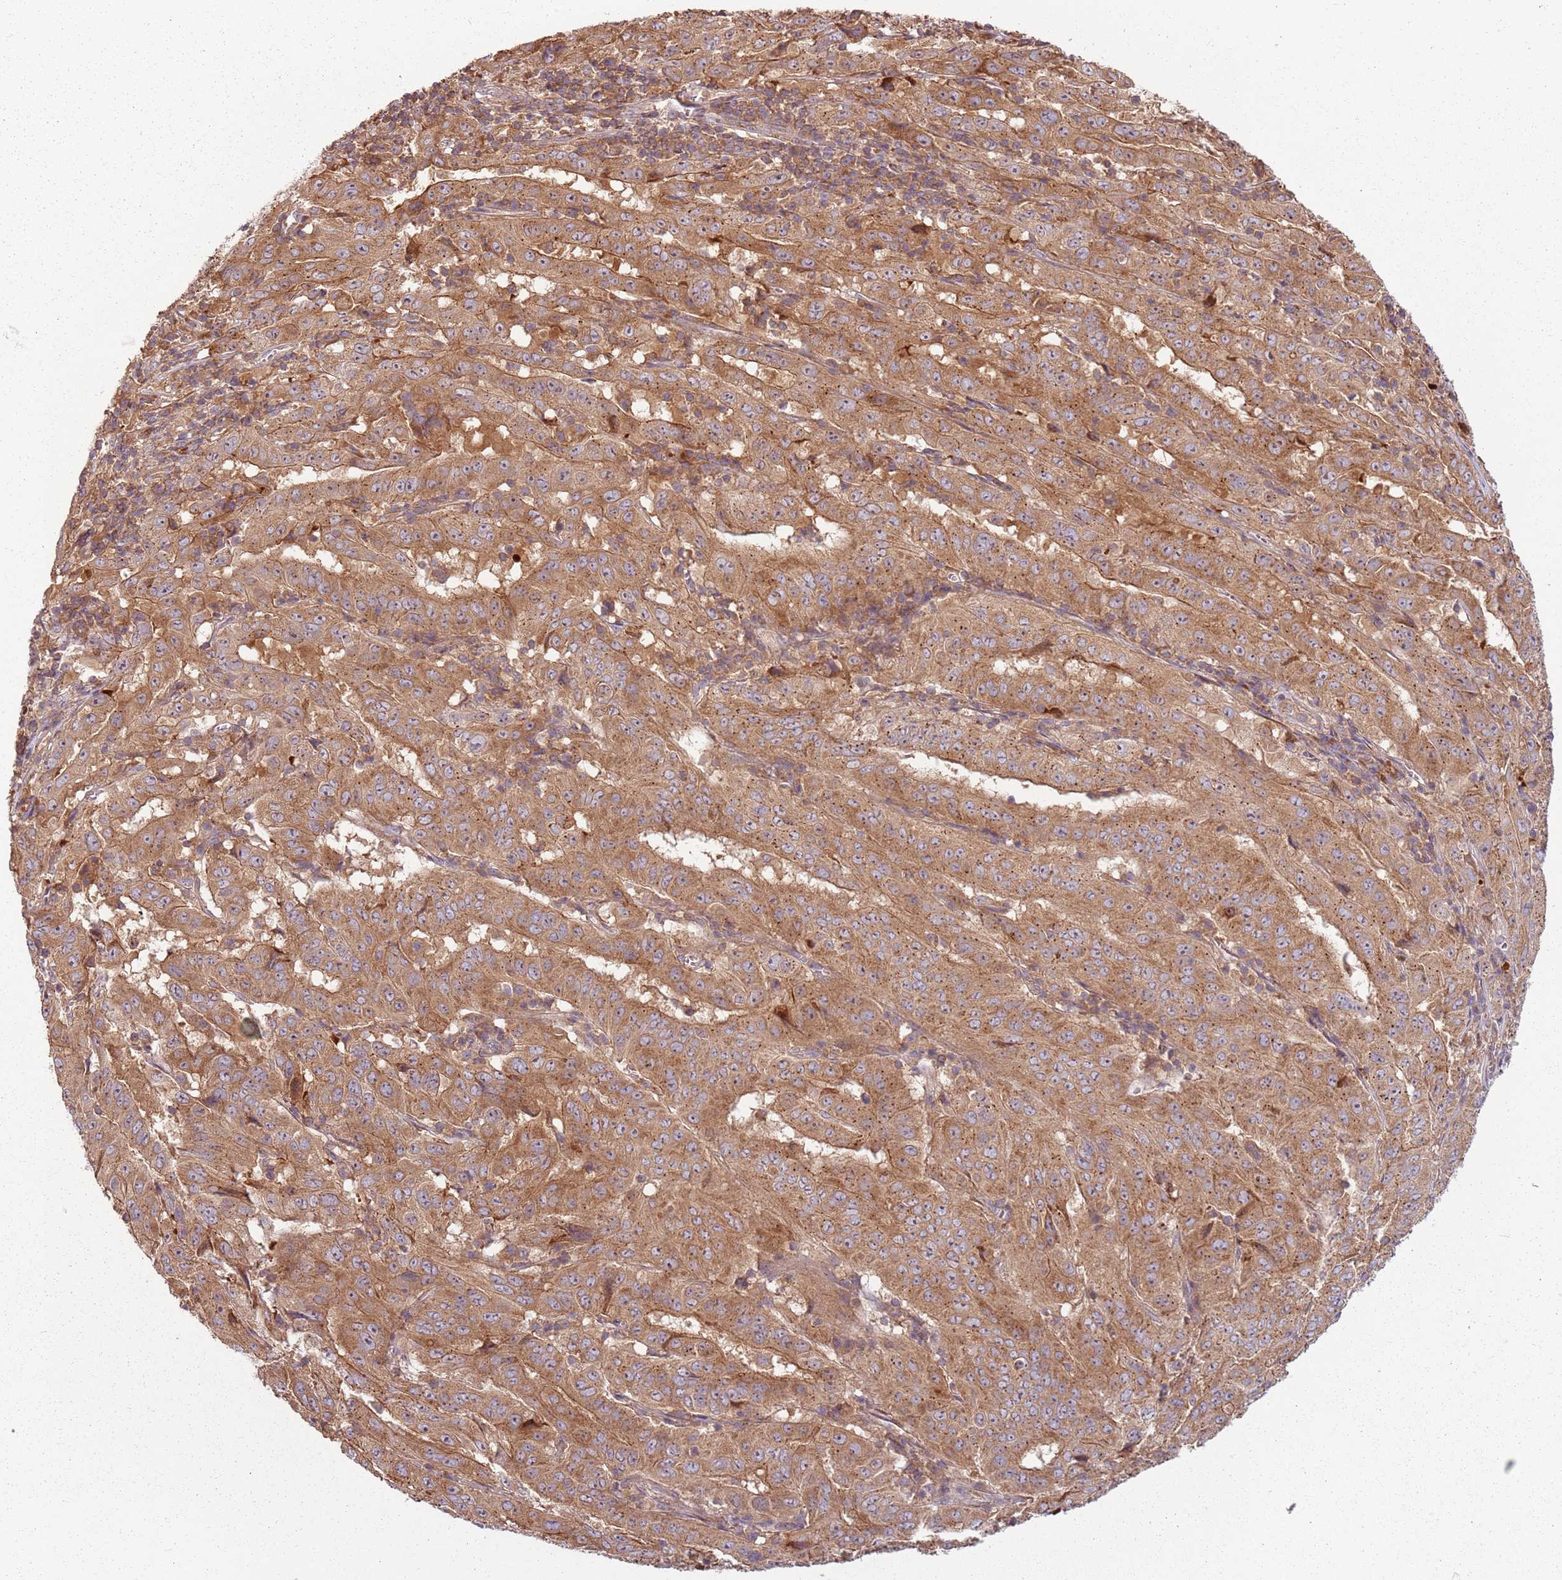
{"staining": {"intensity": "moderate", "quantity": ">75%", "location": "cytoplasmic/membranous"}, "tissue": "pancreatic cancer", "cell_type": "Tumor cells", "image_type": "cancer", "snomed": [{"axis": "morphology", "description": "Adenocarcinoma, NOS"}, {"axis": "topography", "description": "Pancreas"}], "caption": "Immunohistochemical staining of pancreatic cancer shows medium levels of moderate cytoplasmic/membranous protein staining in about >75% of tumor cells.", "gene": "RPL21", "patient": {"sex": "male", "age": 63}}